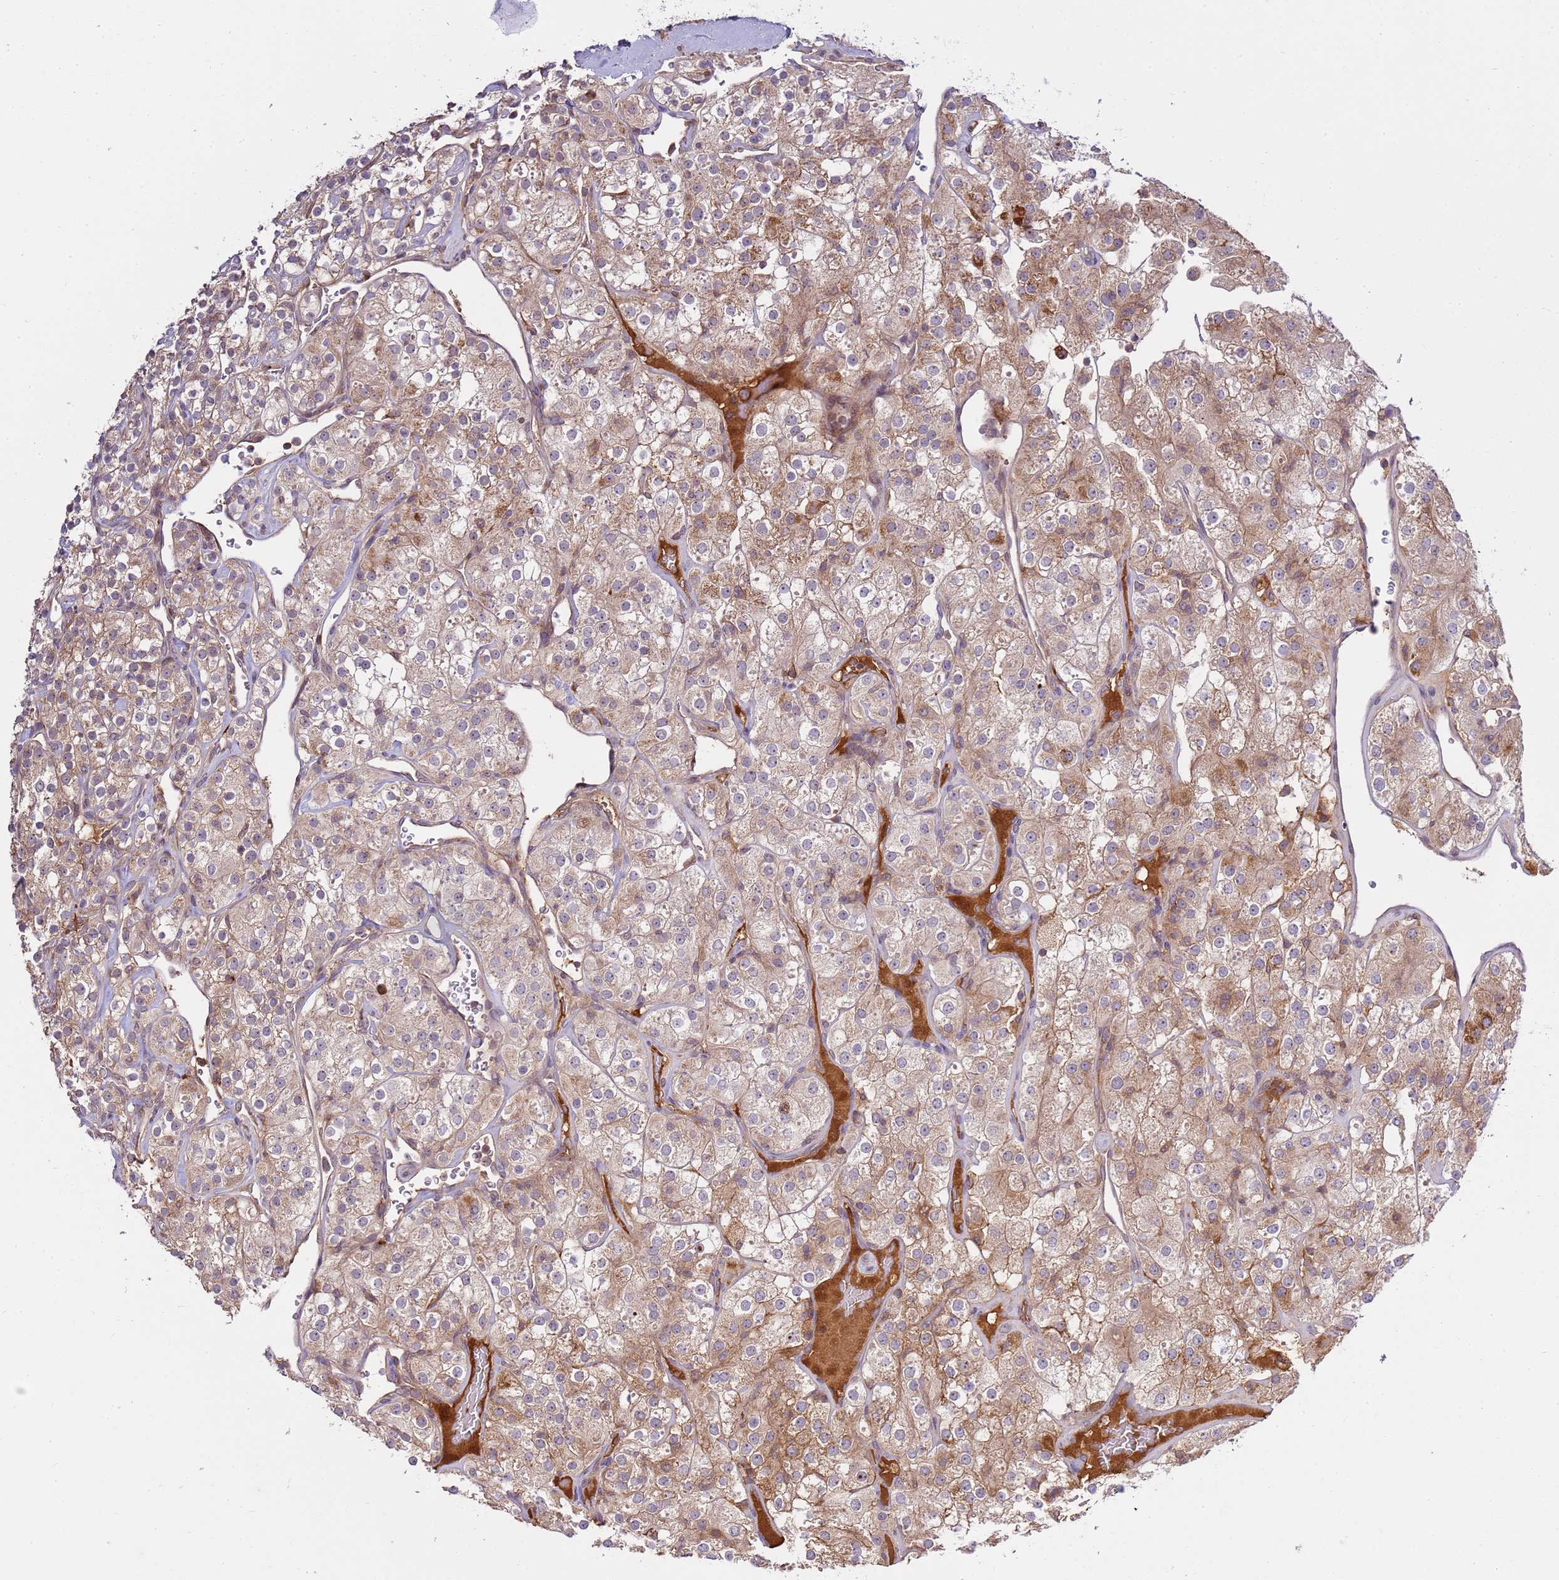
{"staining": {"intensity": "moderate", "quantity": "25%-75%", "location": "cytoplasmic/membranous"}, "tissue": "renal cancer", "cell_type": "Tumor cells", "image_type": "cancer", "snomed": [{"axis": "morphology", "description": "Adenocarcinoma, NOS"}, {"axis": "topography", "description": "Kidney"}], "caption": "Adenocarcinoma (renal) stained for a protein displays moderate cytoplasmic/membranous positivity in tumor cells.", "gene": "ZNF624", "patient": {"sex": "male", "age": 77}}